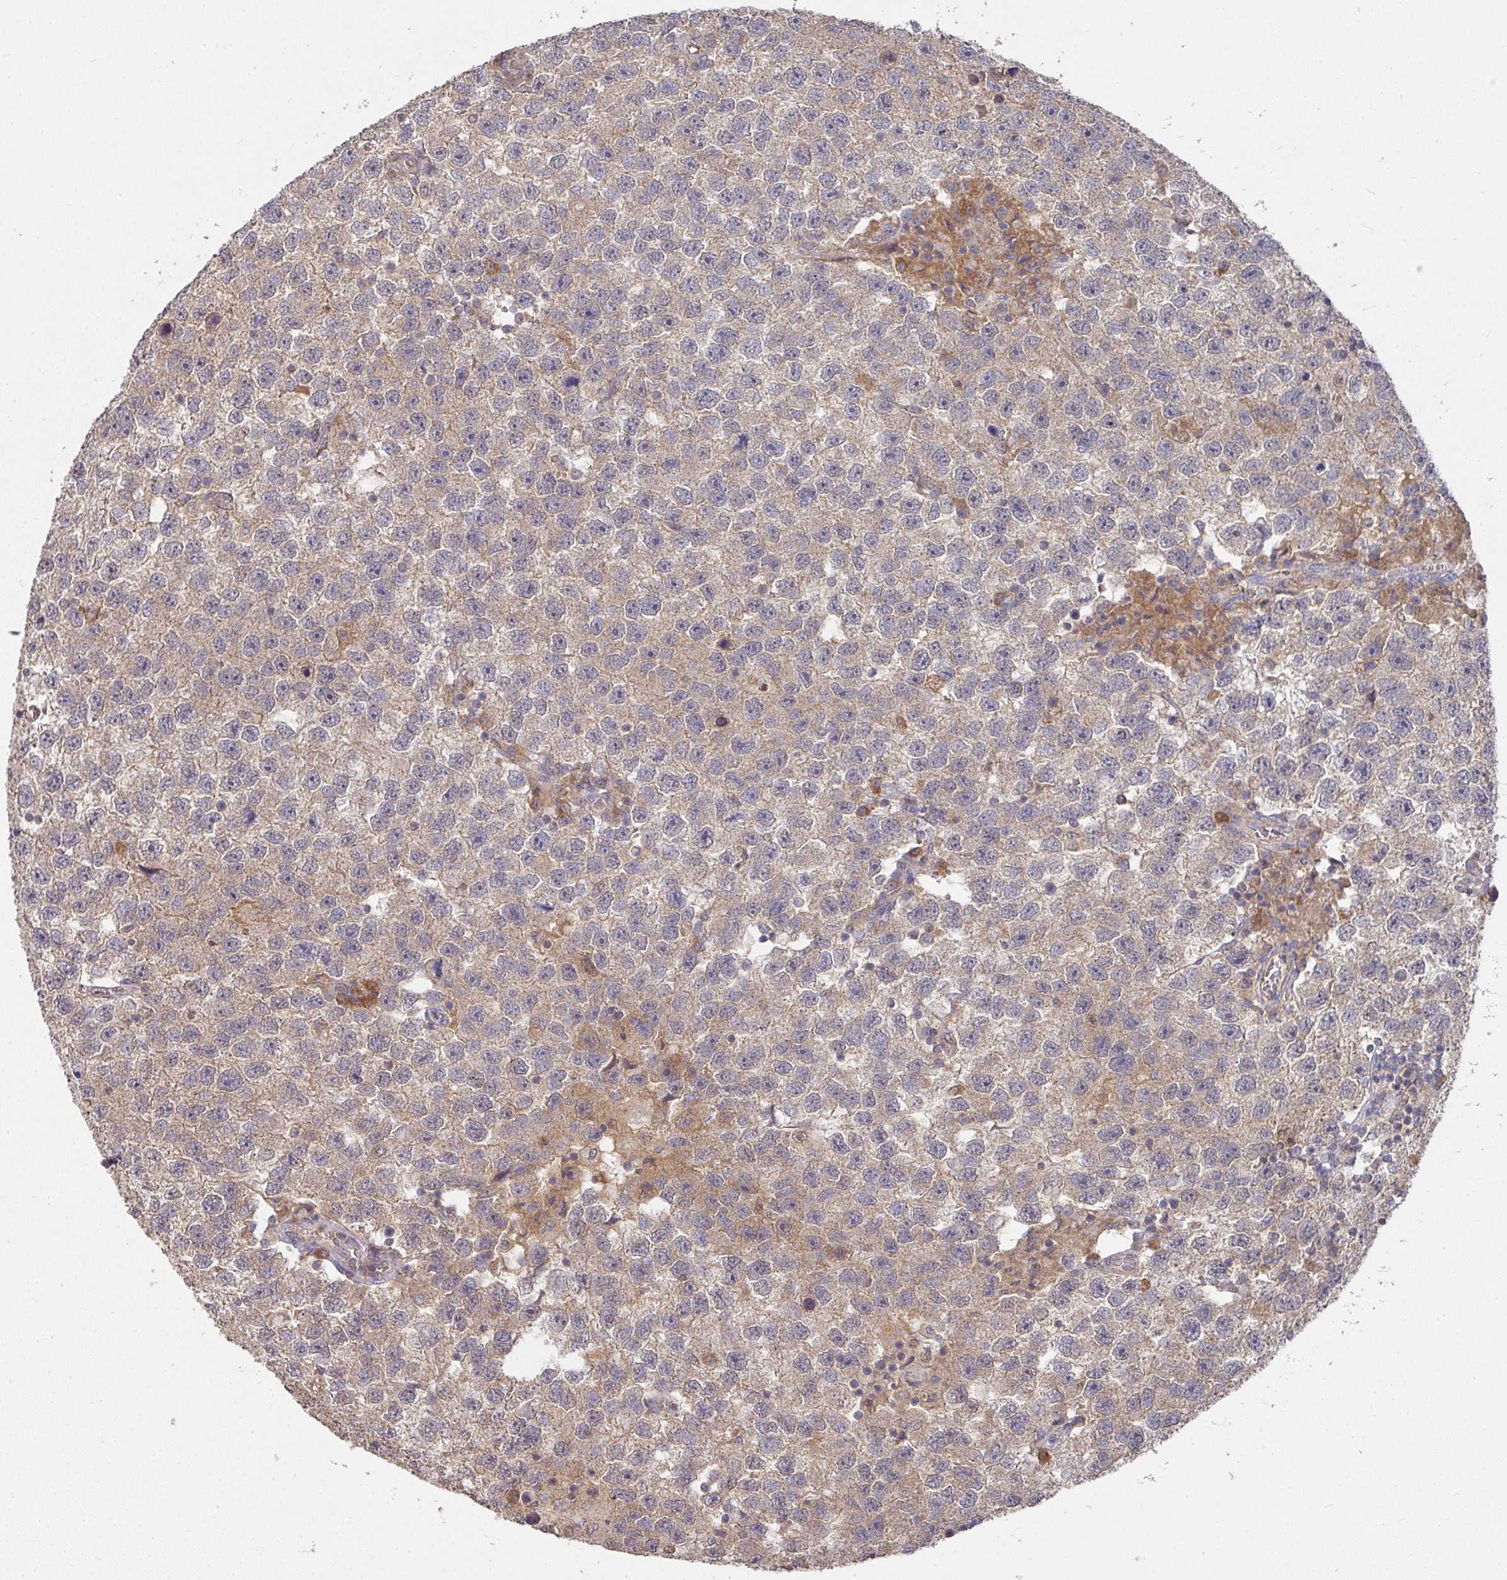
{"staining": {"intensity": "weak", "quantity": ">75%", "location": "cytoplasmic/membranous"}, "tissue": "testis cancer", "cell_type": "Tumor cells", "image_type": "cancer", "snomed": [{"axis": "morphology", "description": "Seminoma, NOS"}, {"axis": "topography", "description": "Testis"}], "caption": "Protein staining of testis cancer (seminoma) tissue shows weak cytoplasmic/membranous positivity in about >75% of tumor cells.", "gene": "EXTL3", "patient": {"sex": "male", "age": 26}}